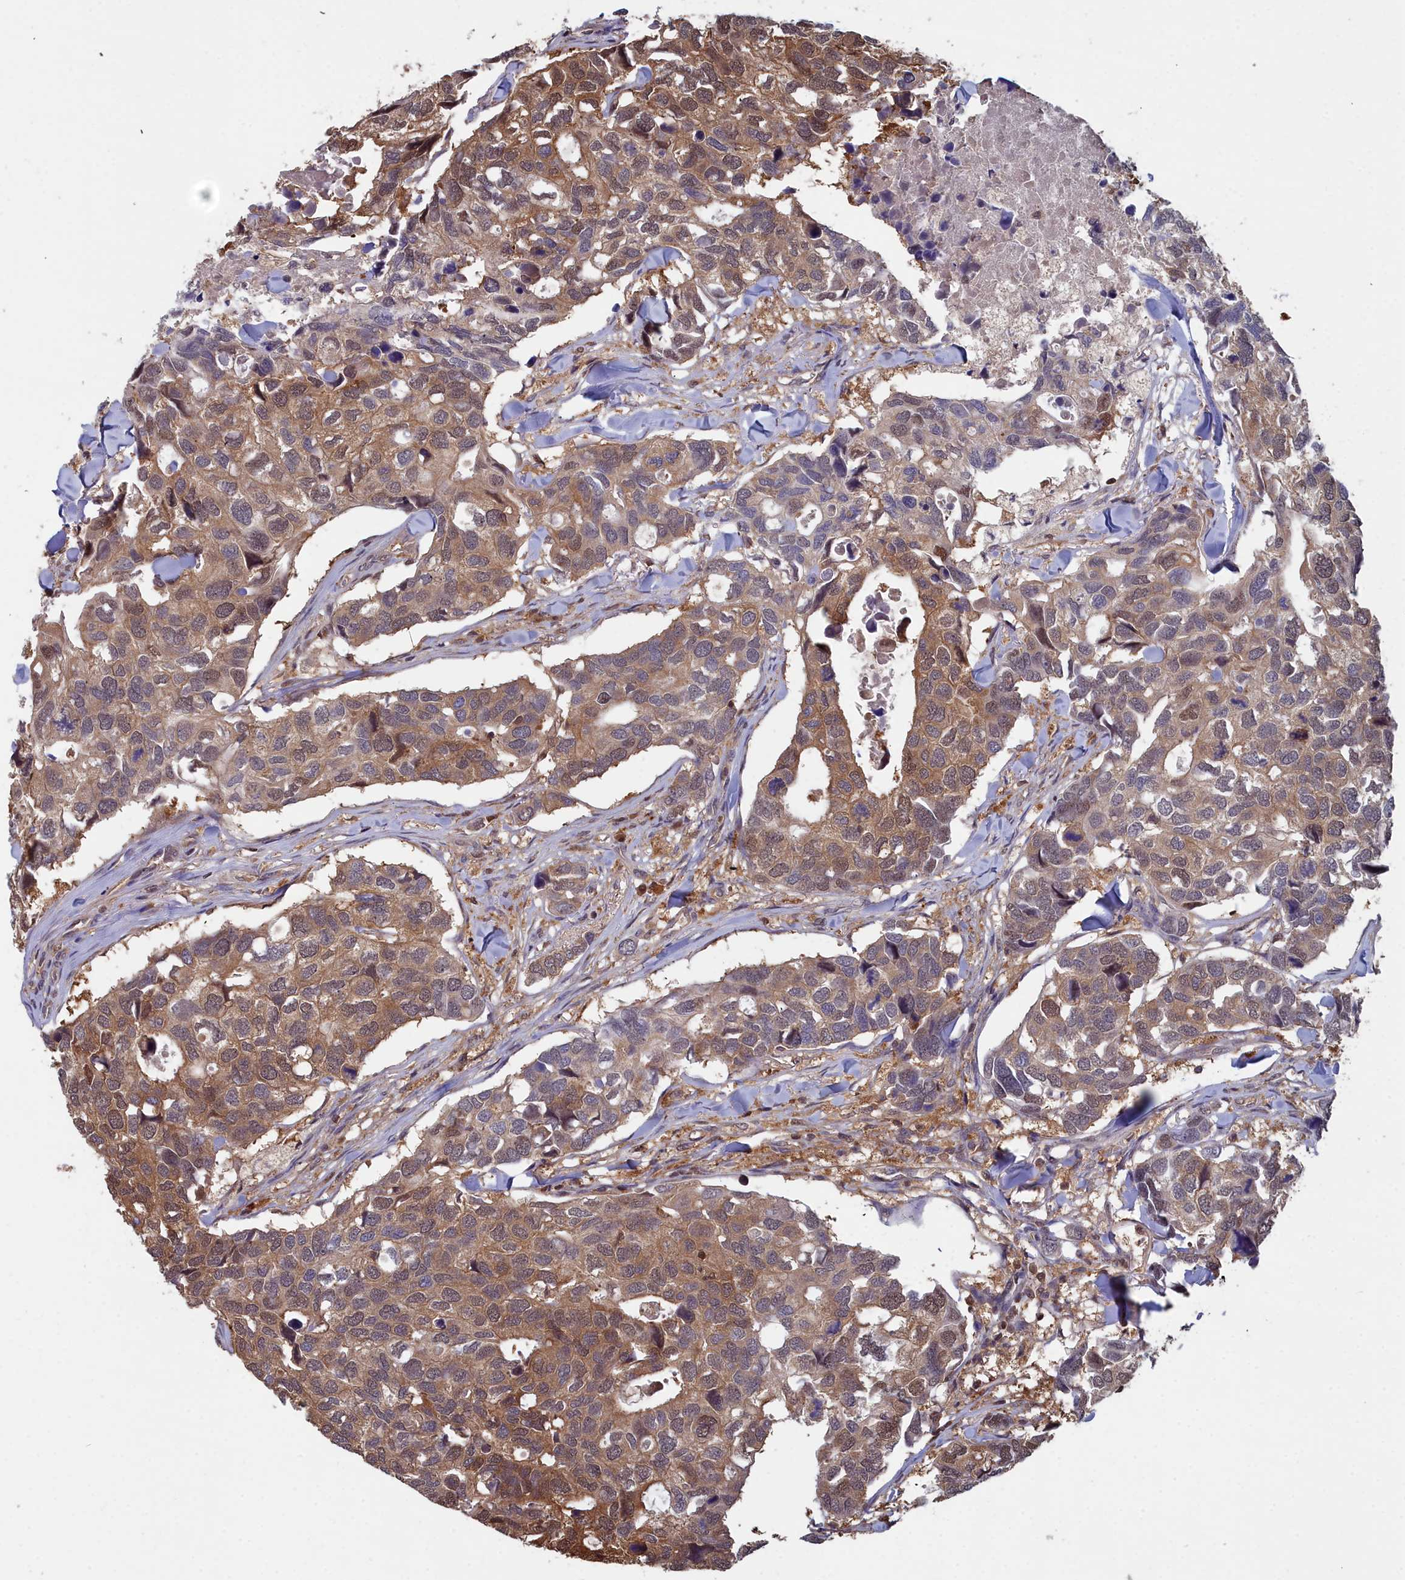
{"staining": {"intensity": "moderate", "quantity": ">75%", "location": "cytoplasmic/membranous"}, "tissue": "breast cancer", "cell_type": "Tumor cells", "image_type": "cancer", "snomed": [{"axis": "morphology", "description": "Duct carcinoma"}, {"axis": "topography", "description": "Breast"}], "caption": "Breast cancer was stained to show a protein in brown. There is medium levels of moderate cytoplasmic/membranous positivity in approximately >75% of tumor cells. The protein is shown in brown color, while the nuclei are stained blue.", "gene": "GFRA2", "patient": {"sex": "female", "age": 83}}